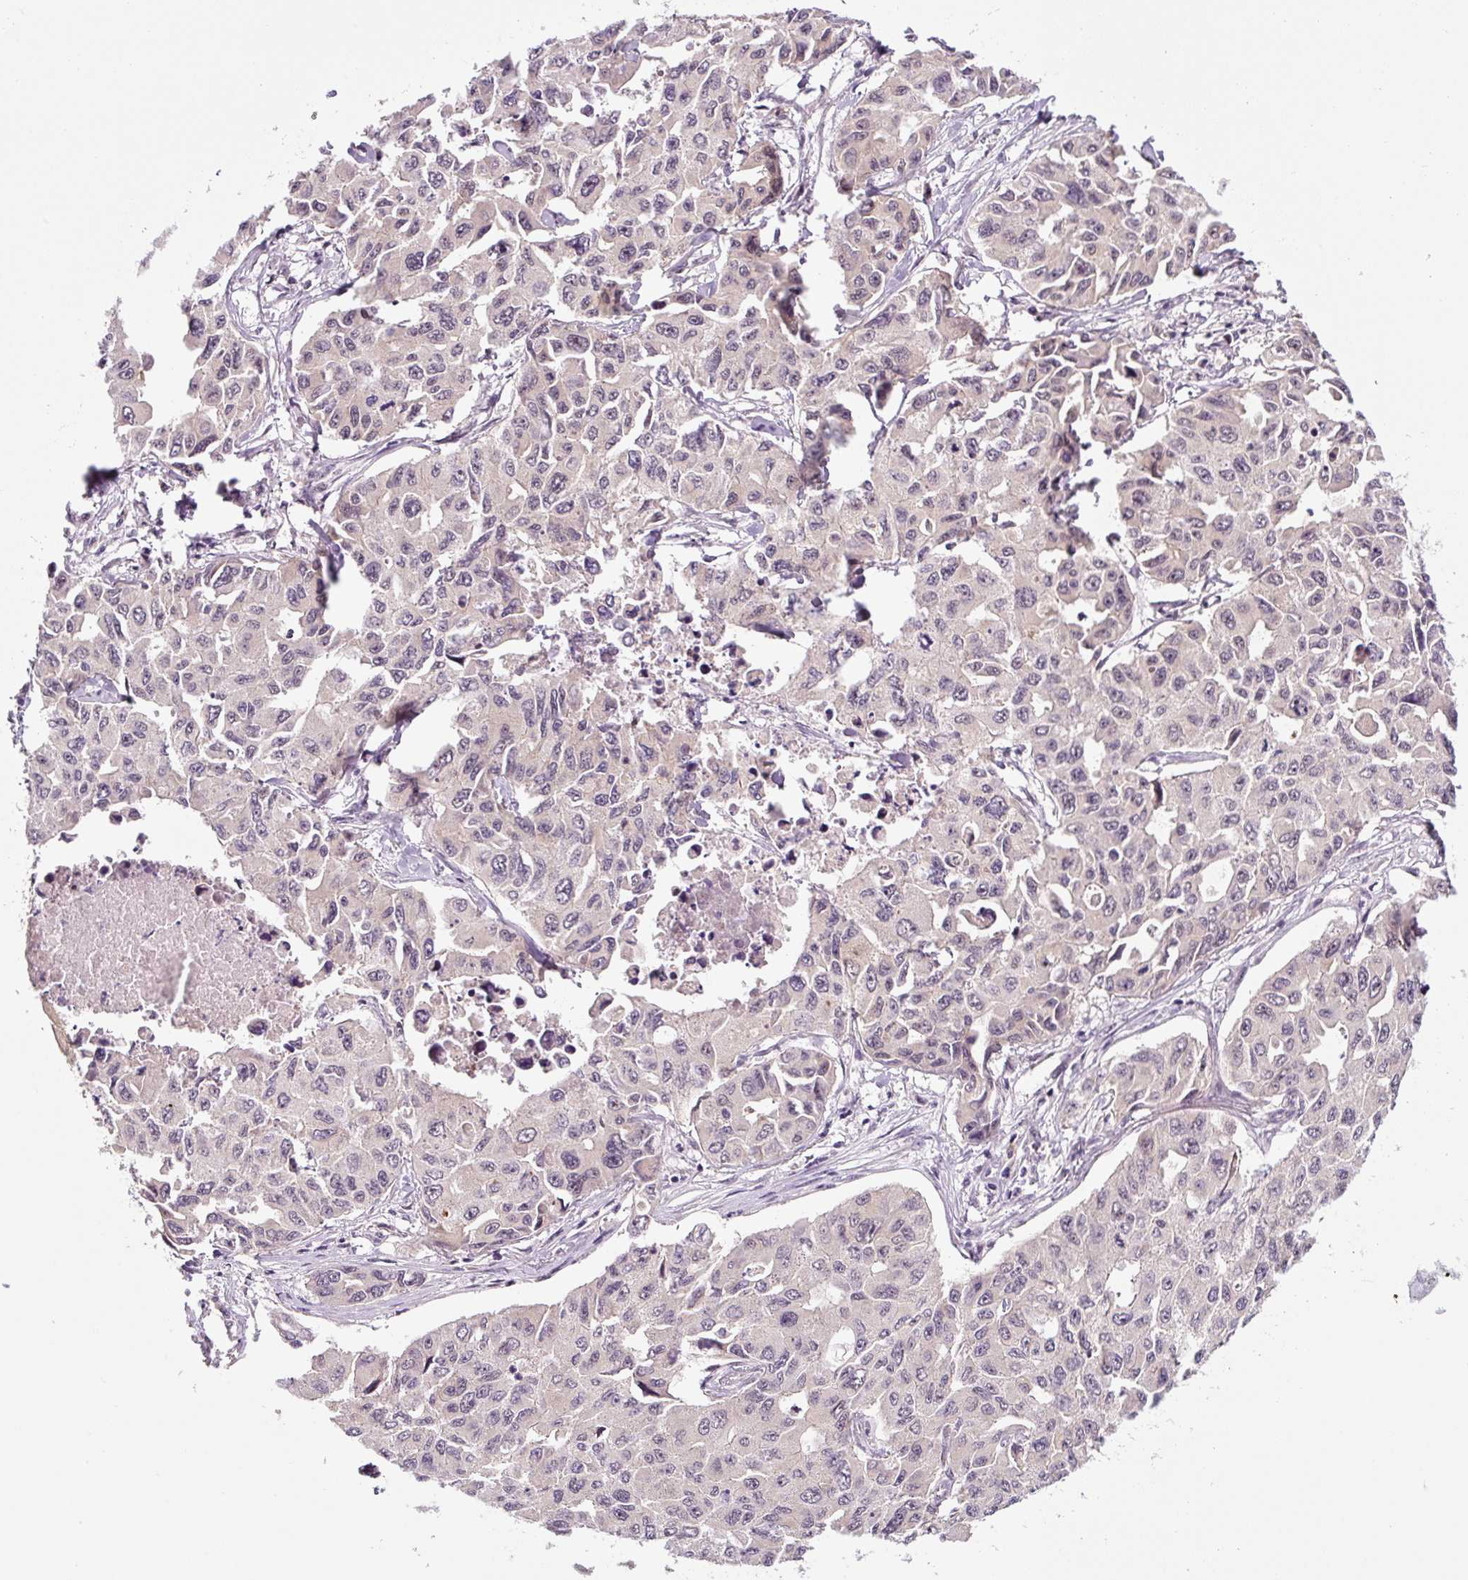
{"staining": {"intensity": "moderate", "quantity": "25%-75%", "location": "cytoplasmic/membranous"}, "tissue": "lung cancer", "cell_type": "Tumor cells", "image_type": "cancer", "snomed": [{"axis": "morphology", "description": "Adenocarcinoma, NOS"}, {"axis": "topography", "description": "Lung"}], "caption": "Moderate cytoplasmic/membranous protein expression is appreciated in approximately 25%-75% of tumor cells in lung adenocarcinoma.", "gene": "PRKAA2", "patient": {"sex": "male", "age": 64}}